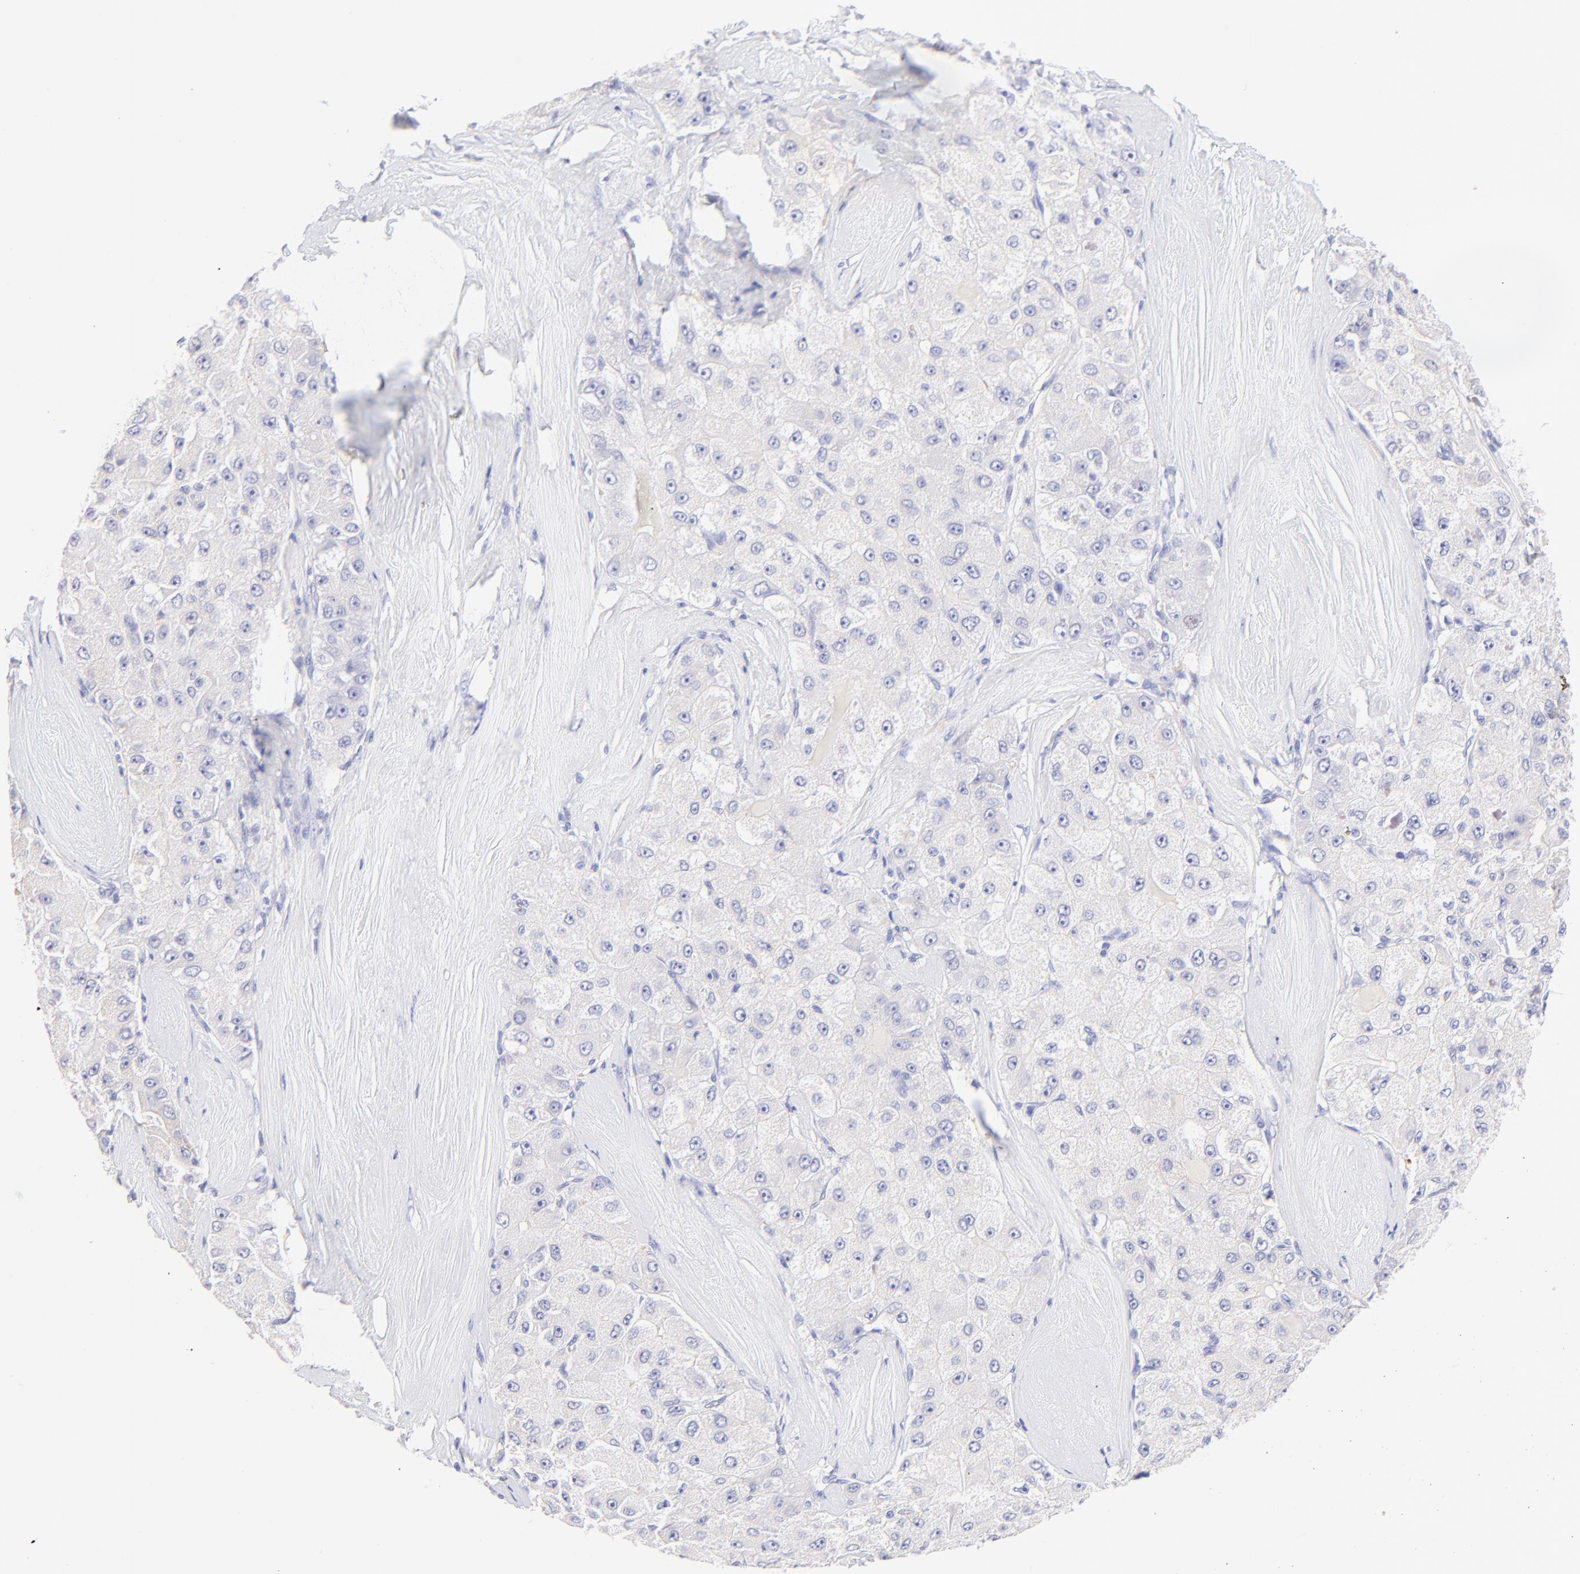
{"staining": {"intensity": "negative", "quantity": "none", "location": "none"}, "tissue": "liver cancer", "cell_type": "Tumor cells", "image_type": "cancer", "snomed": [{"axis": "morphology", "description": "Carcinoma, Hepatocellular, NOS"}, {"axis": "topography", "description": "Liver"}], "caption": "Tumor cells are negative for protein expression in human hepatocellular carcinoma (liver).", "gene": "FRMPD3", "patient": {"sex": "male", "age": 80}}